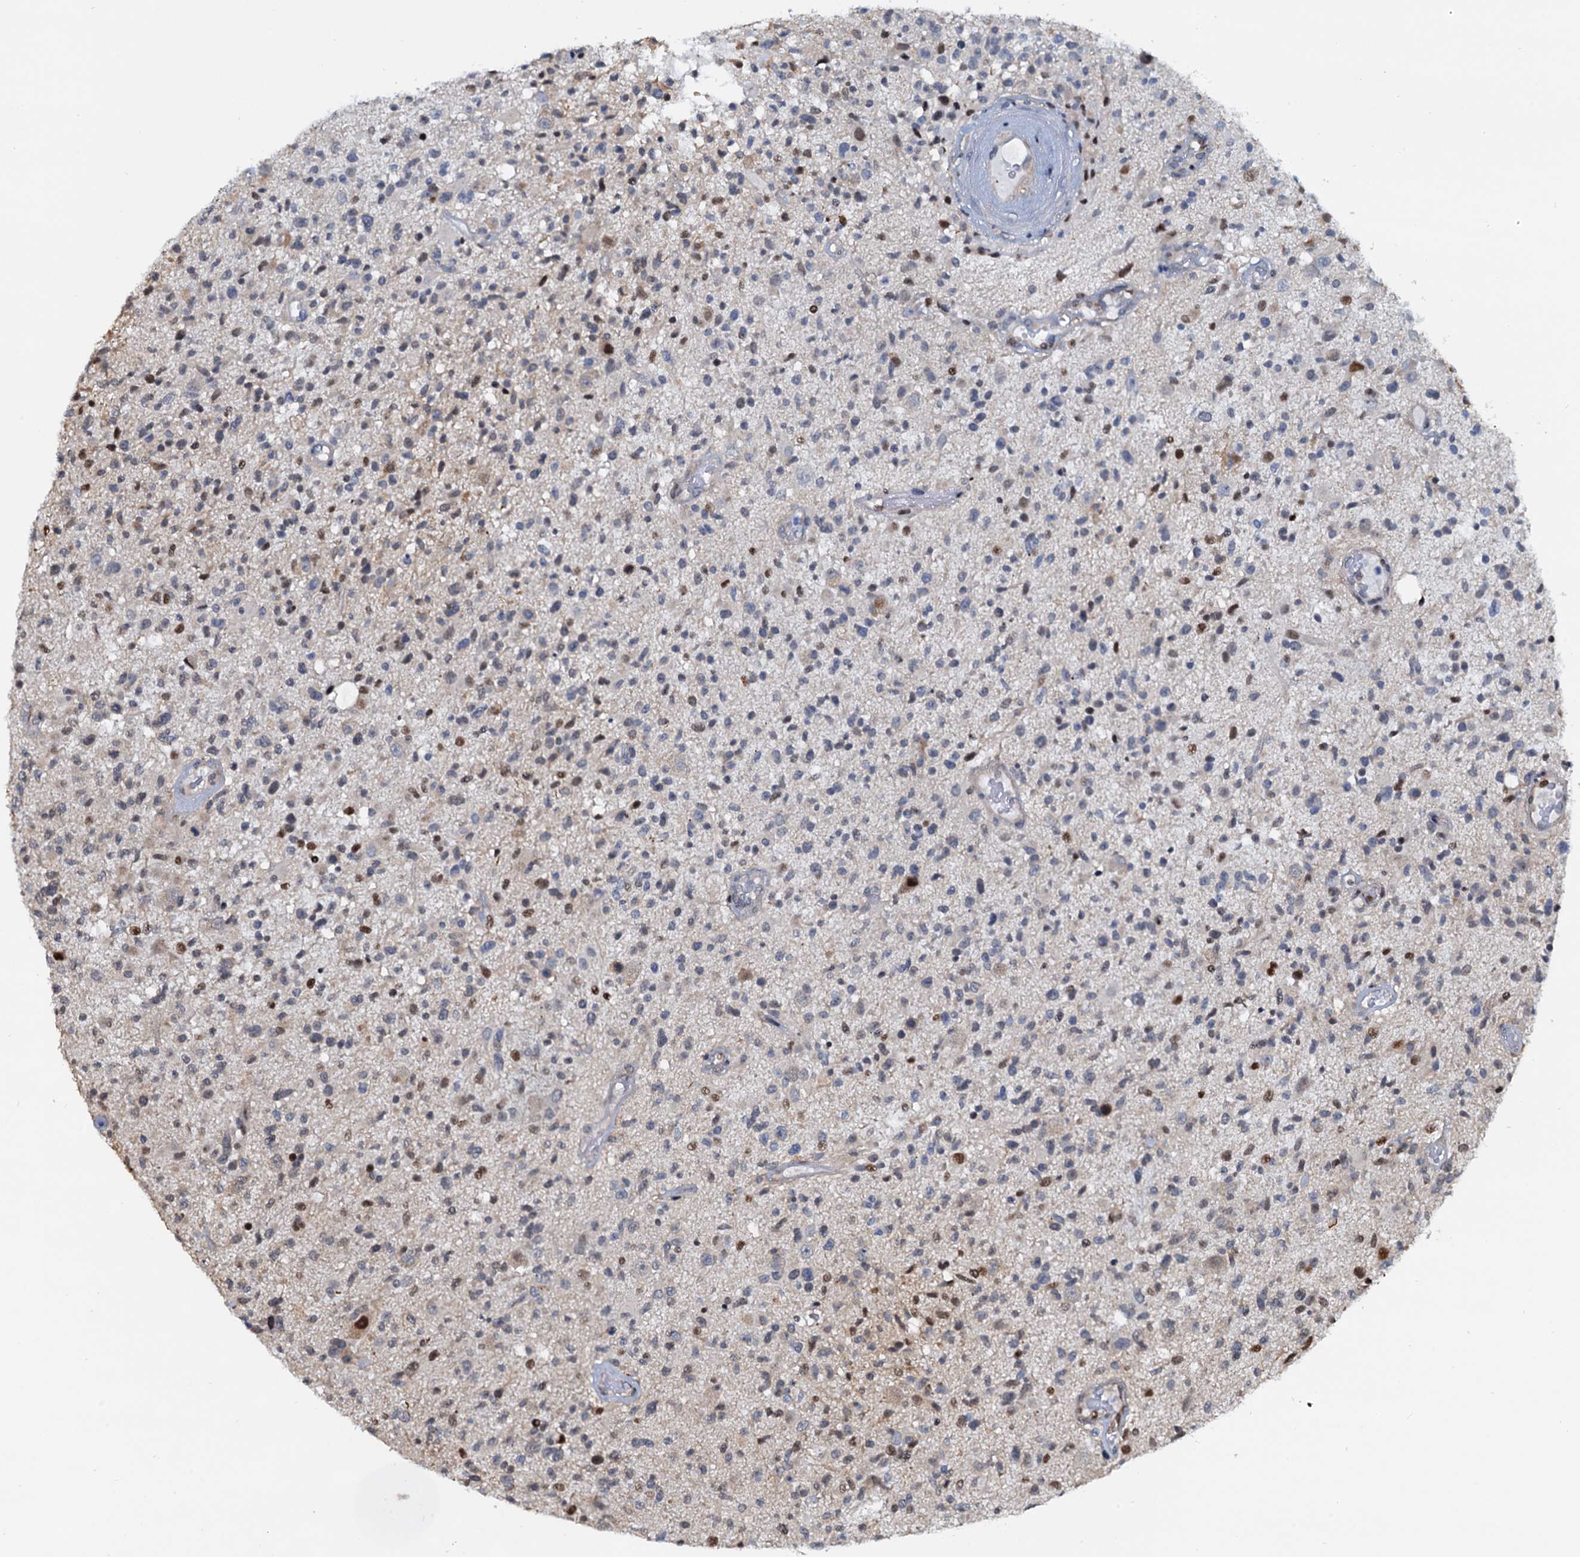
{"staining": {"intensity": "moderate", "quantity": "<25%", "location": "nuclear"}, "tissue": "glioma", "cell_type": "Tumor cells", "image_type": "cancer", "snomed": [{"axis": "morphology", "description": "Glioma, malignant, High grade"}, {"axis": "morphology", "description": "Glioblastoma, NOS"}, {"axis": "topography", "description": "Brain"}], "caption": "Glioma stained with DAB (3,3'-diaminobenzidine) immunohistochemistry (IHC) demonstrates low levels of moderate nuclear positivity in approximately <25% of tumor cells.", "gene": "PTGES3", "patient": {"sex": "male", "age": 60}}